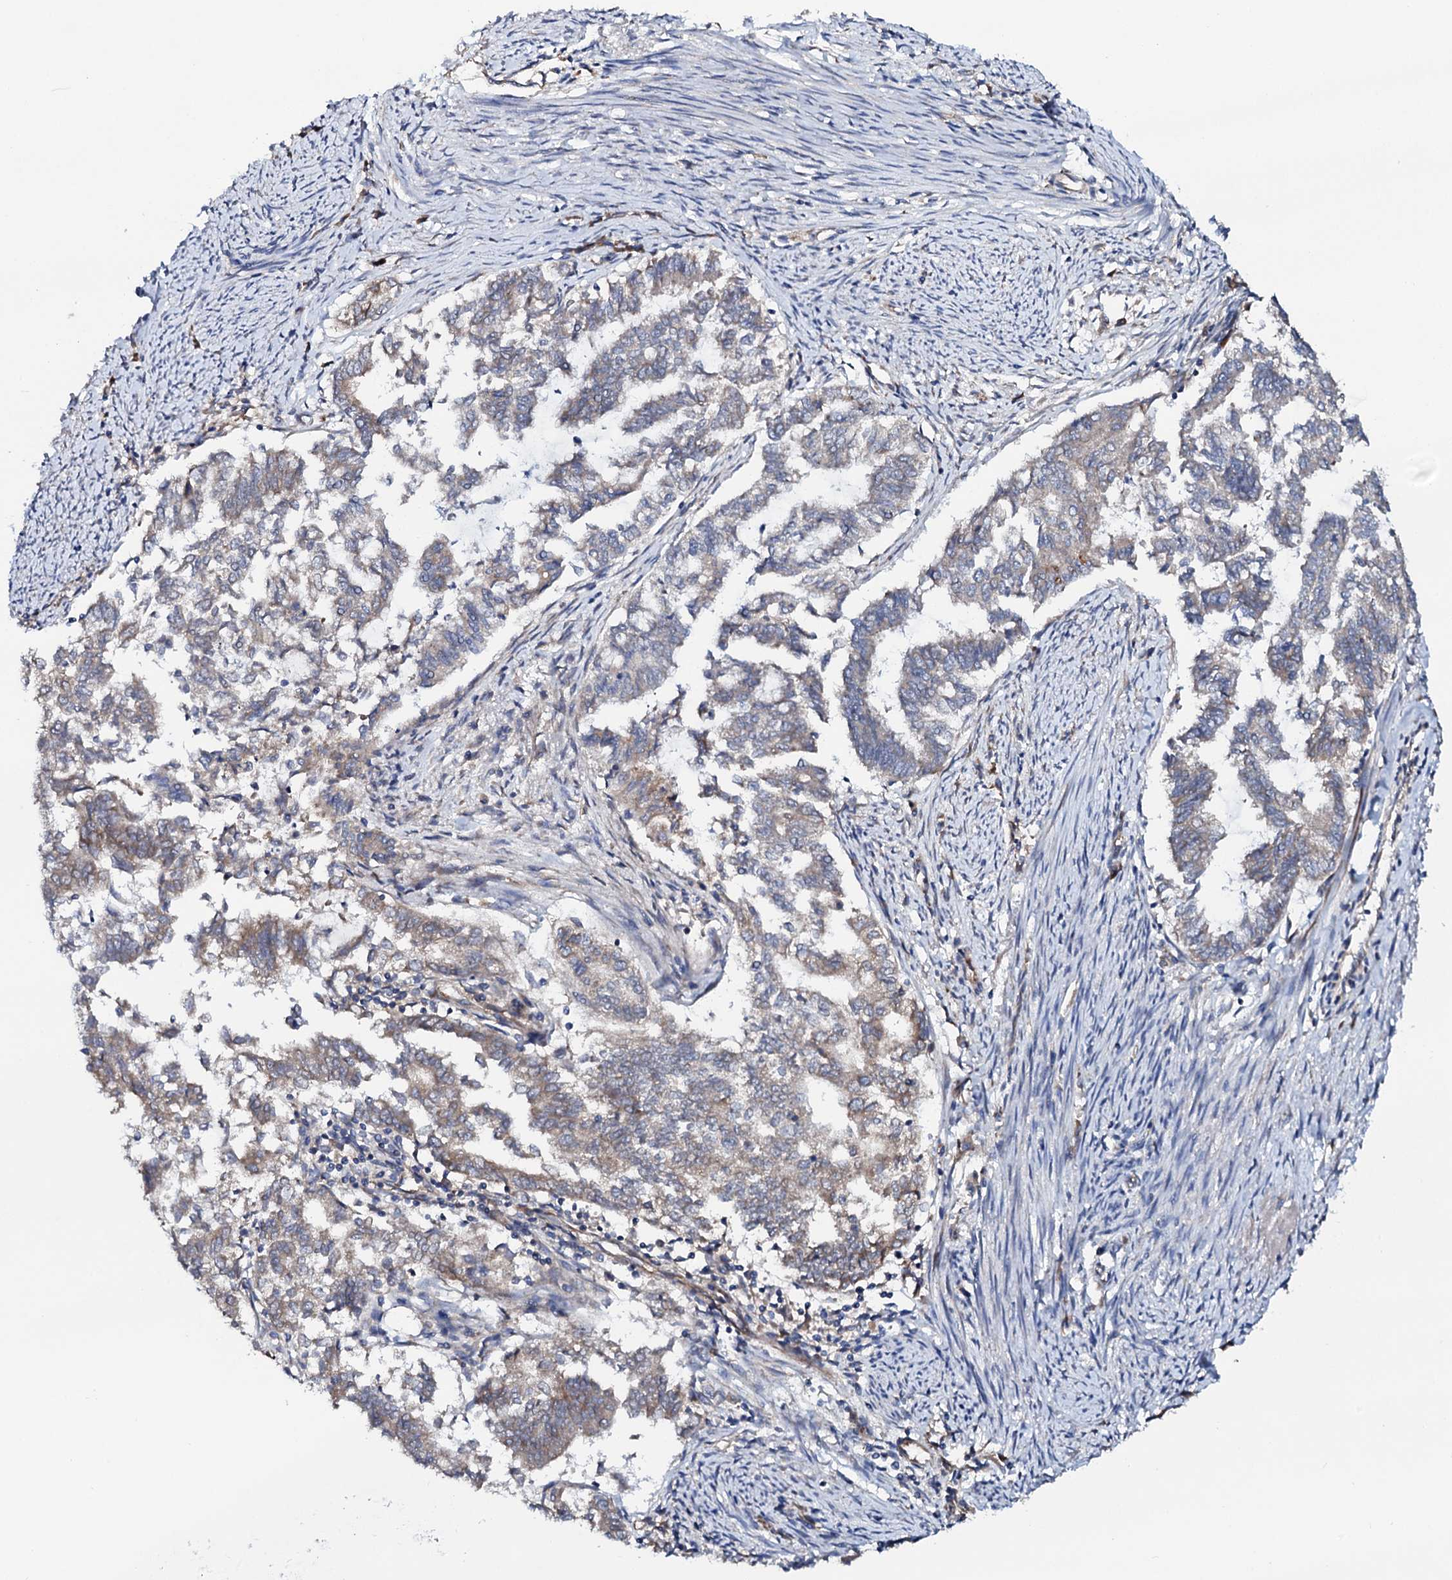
{"staining": {"intensity": "weak", "quantity": ">75%", "location": "cytoplasmic/membranous"}, "tissue": "endometrial cancer", "cell_type": "Tumor cells", "image_type": "cancer", "snomed": [{"axis": "morphology", "description": "Adenocarcinoma, NOS"}, {"axis": "topography", "description": "Endometrium"}], "caption": "Protein analysis of adenocarcinoma (endometrial) tissue displays weak cytoplasmic/membranous staining in about >75% of tumor cells.", "gene": "STARD13", "patient": {"sex": "female", "age": 79}}